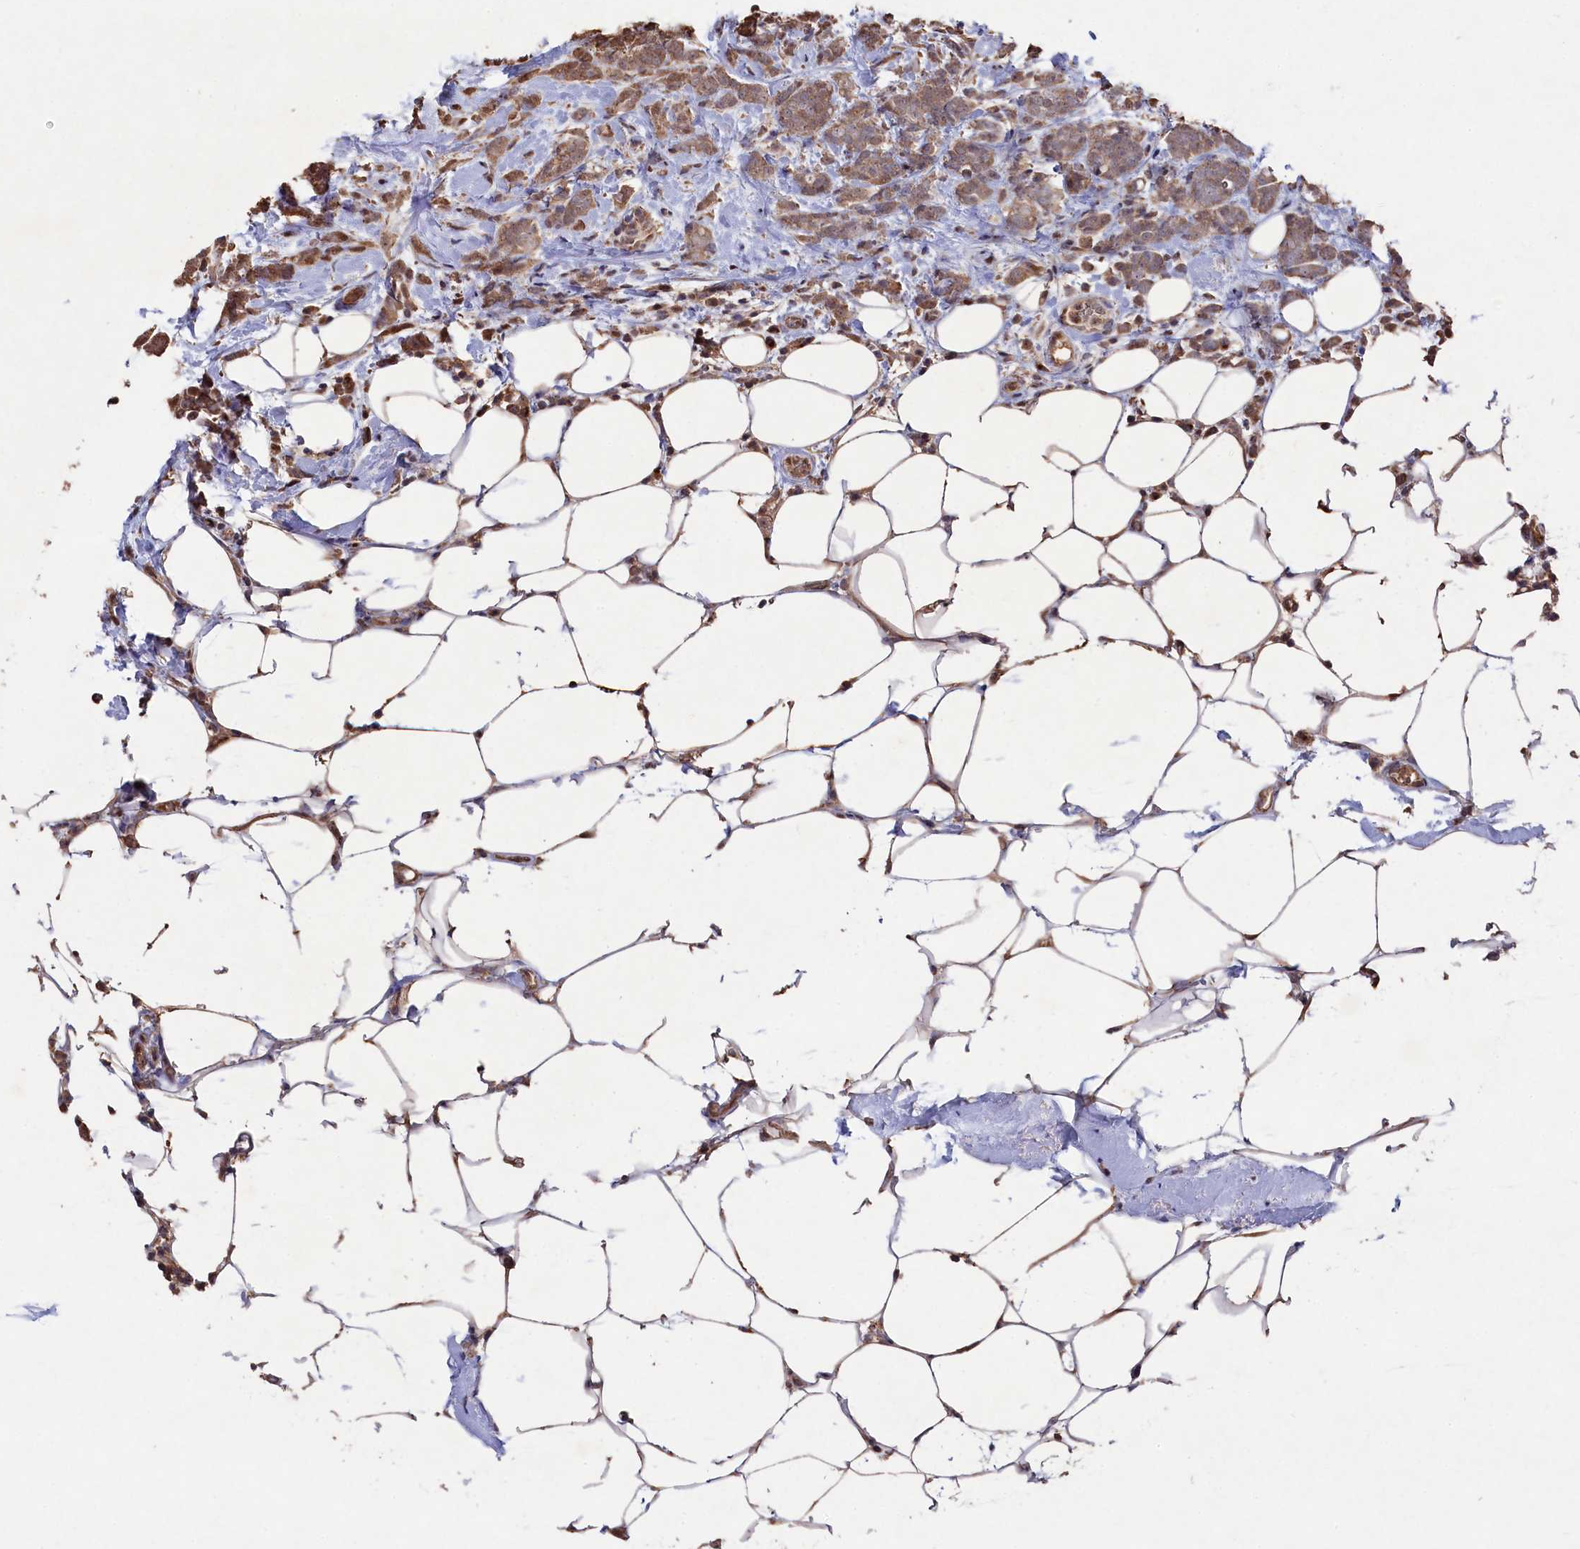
{"staining": {"intensity": "moderate", "quantity": ">75%", "location": "cytoplasmic/membranous"}, "tissue": "breast cancer", "cell_type": "Tumor cells", "image_type": "cancer", "snomed": [{"axis": "morphology", "description": "Lobular carcinoma"}, {"axis": "topography", "description": "Breast"}], "caption": "Breast cancer (lobular carcinoma) stained for a protein (brown) displays moderate cytoplasmic/membranous positive positivity in approximately >75% of tumor cells.", "gene": "NAA60", "patient": {"sex": "female", "age": 58}}